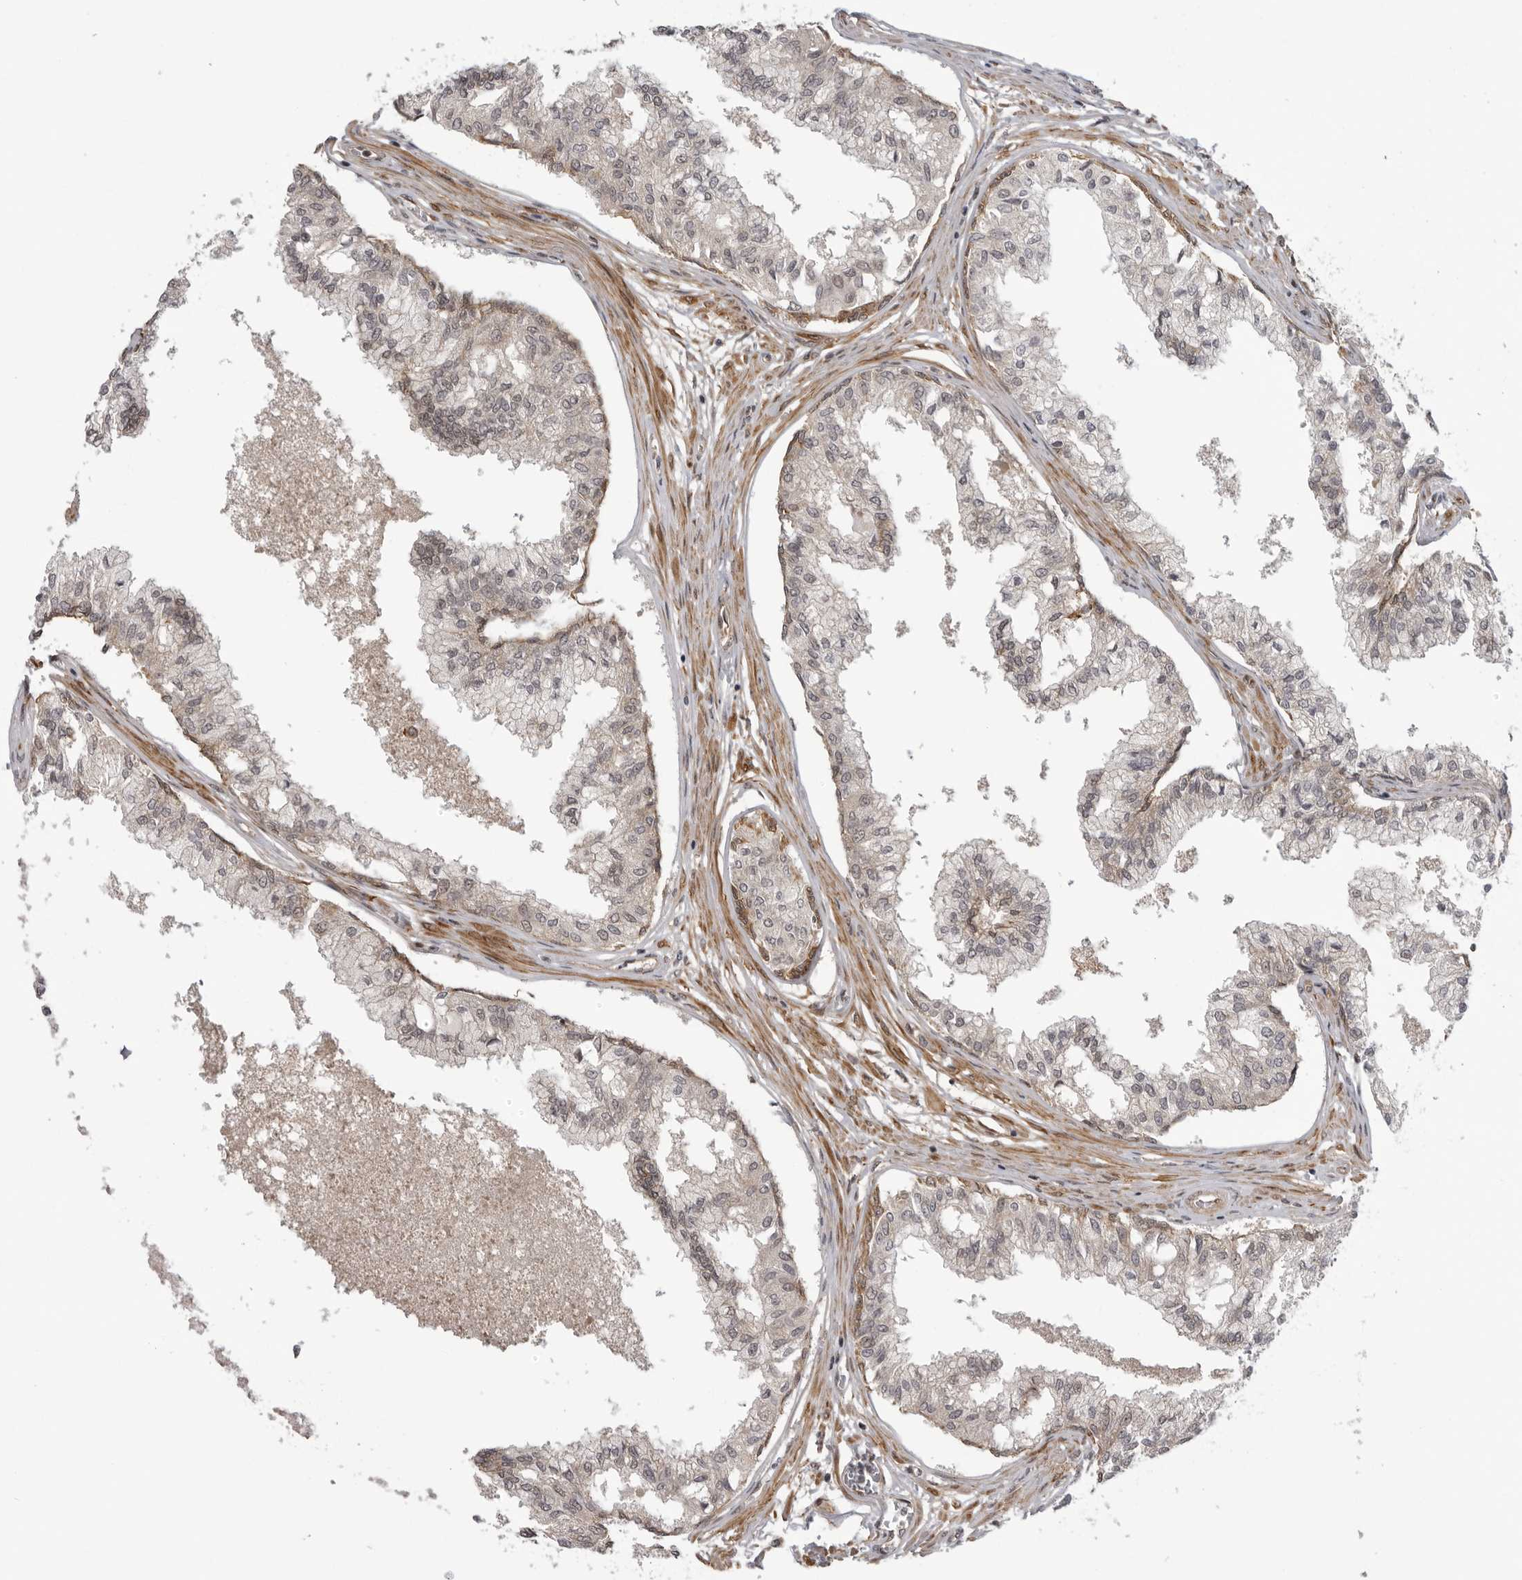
{"staining": {"intensity": "strong", "quantity": ">75%", "location": "cytoplasmic/membranous"}, "tissue": "prostate", "cell_type": "Glandular cells", "image_type": "normal", "snomed": [{"axis": "morphology", "description": "Normal tissue, NOS"}, {"axis": "topography", "description": "Prostate"}, {"axis": "topography", "description": "Seminal veicle"}], "caption": "The image demonstrates staining of unremarkable prostate, revealing strong cytoplasmic/membranous protein positivity (brown color) within glandular cells.", "gene": "DNAH14", "patient": {"sex": "male", "age": 60}}